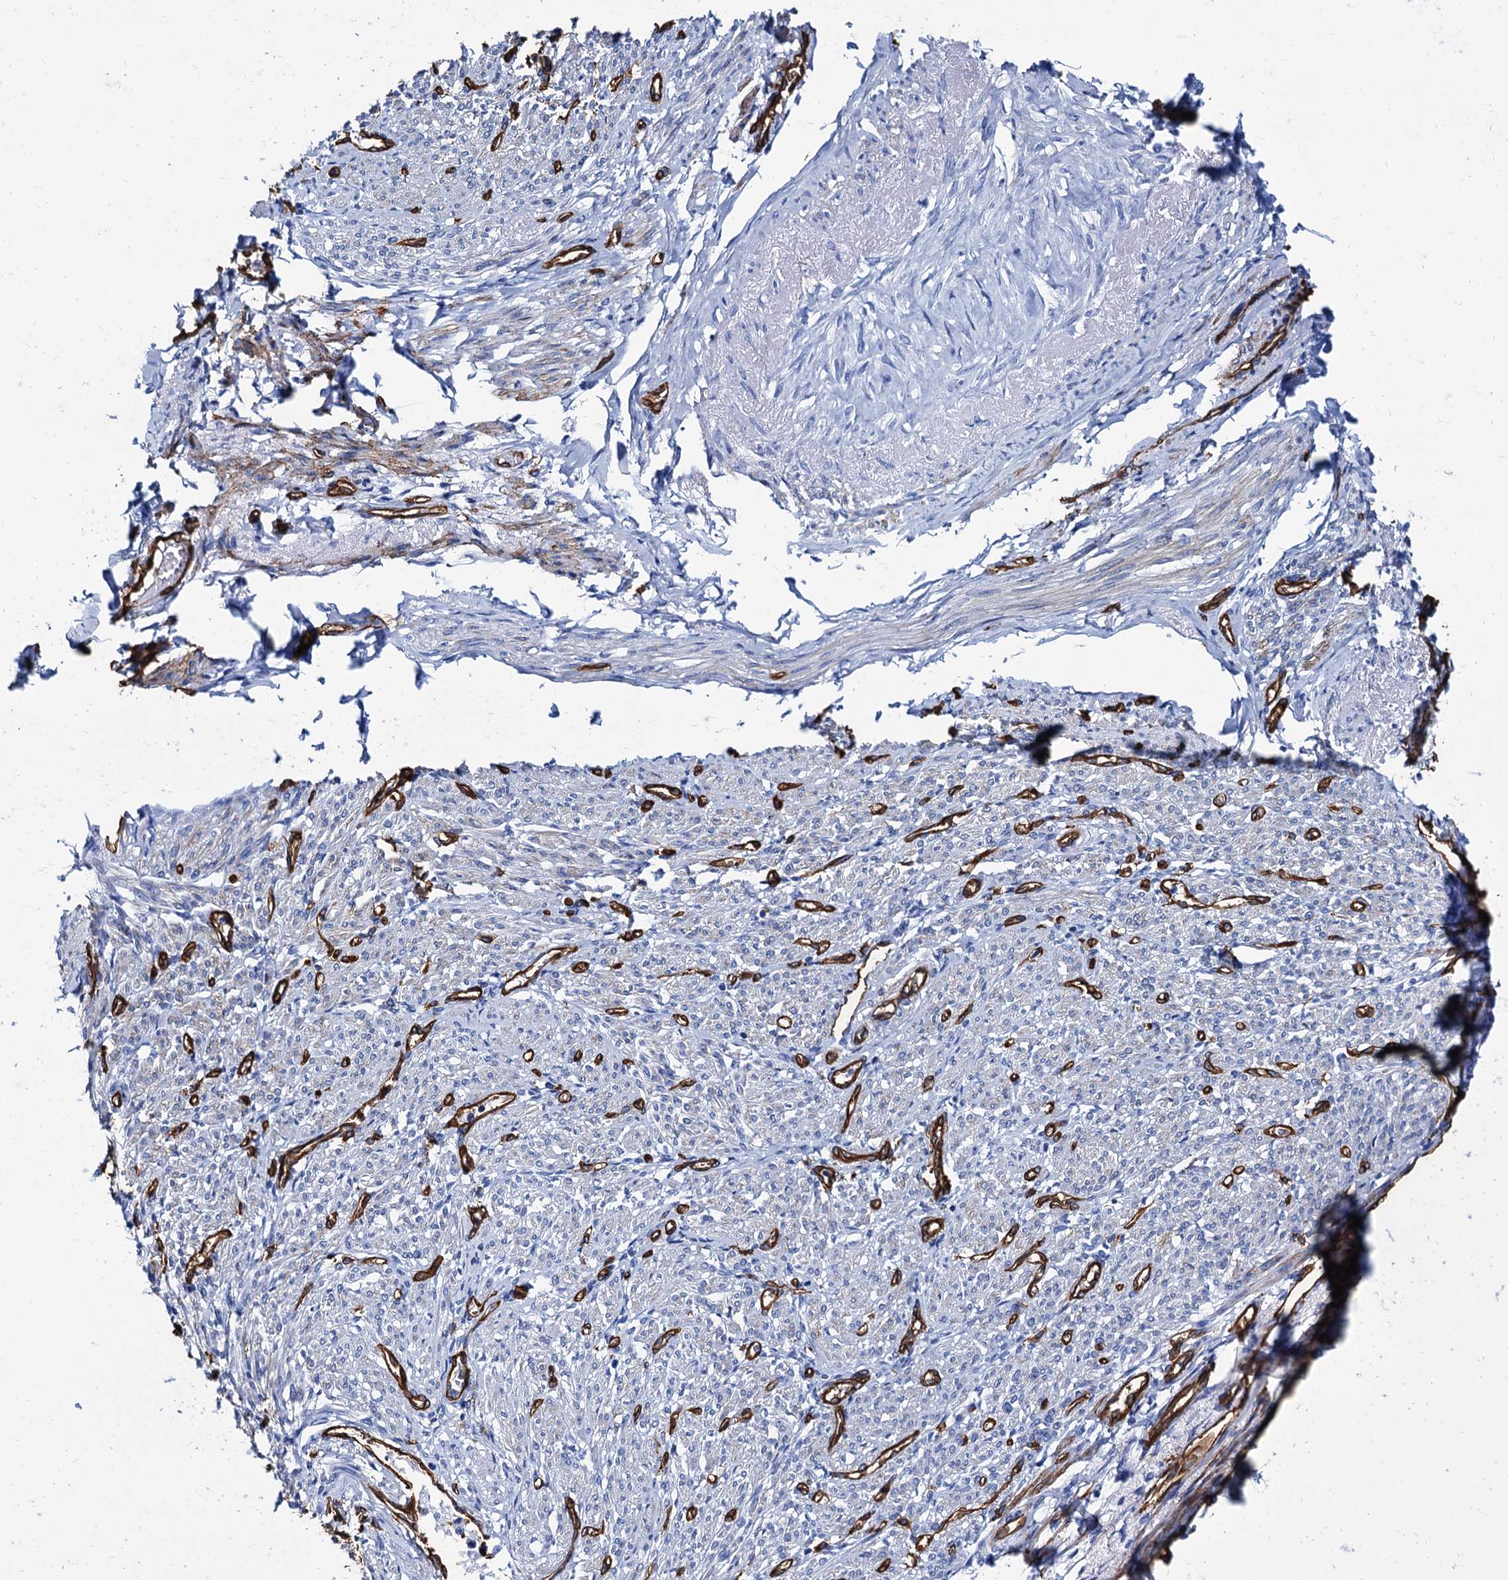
{"staining": {"intensity": "moderate", "quantity": ">75%", "location": "cytoplasmic/membranous"}, "tissue": "smooth muscle", "cell_type": "Smooth muscle cells", "image_type": "normal", "snomed": [{"axis": "morphology", "description": "Normal tissue, NOS"}, {"axis": "topography", "description": "Smooth muscle"}], "caption": "Brown immunohistochemical staining in unremarkable smooth muscle shows moderate cytoplasmic/membranous staining in about >75% of smooth muscle cells. (Brightfield microscopy of DAB IHC at high magnification).", "gene": "CAVIN2", "patient": {"sex": "female", "age": 39}}